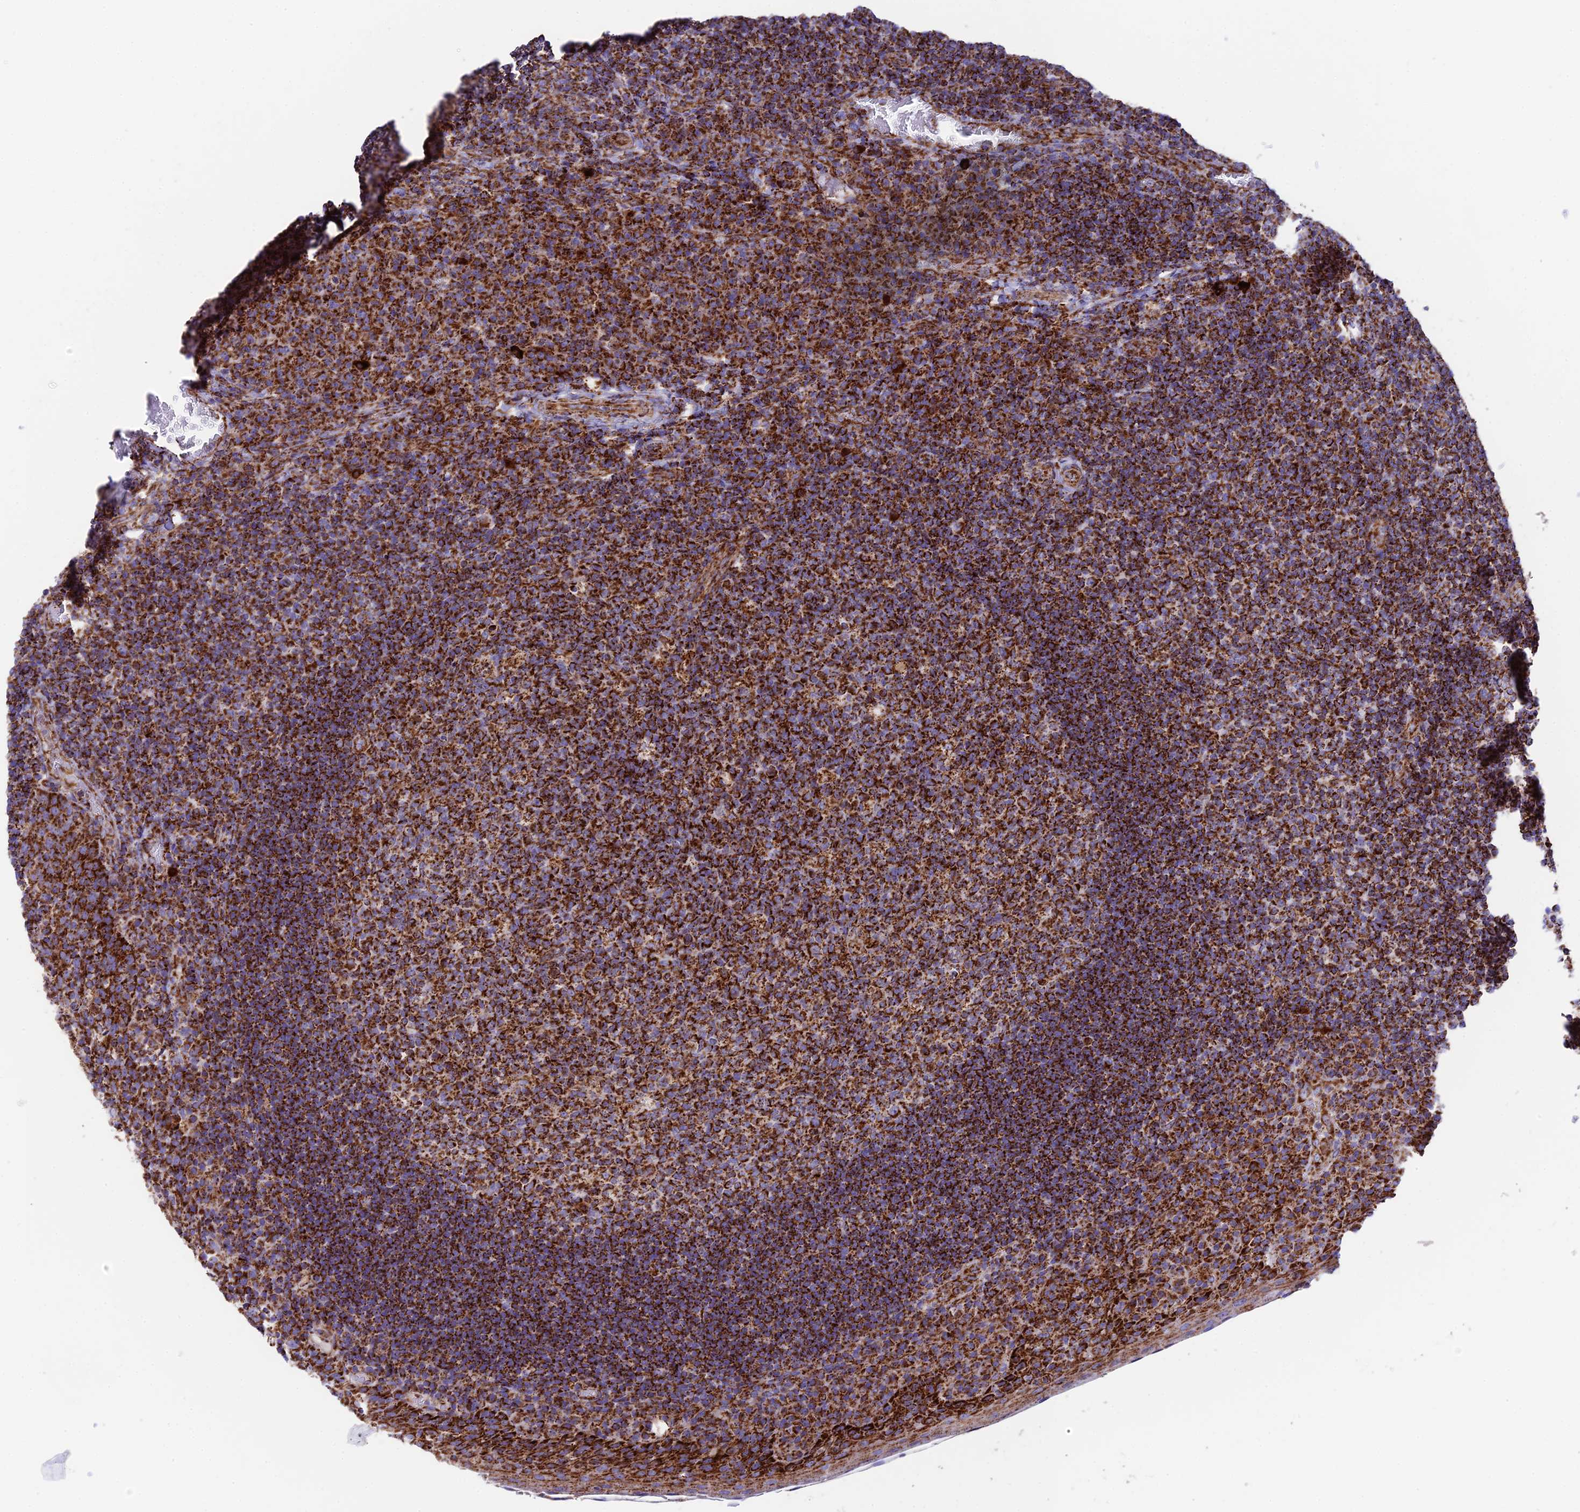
{"staining": {"intensity": "strong", "quantity": ">75%", "location": "cytoplasmic/membranous"}, "tissue": "tonsil", "cell_type": "Germinal center cells", "image_type": "normal", "snomed": [{"axis": "morphology", "description": "Normal tissue, NOS"}, {"axis": "topography", "description": "Tonsil"}], "caption": "This micrograph exhibits benign tonsil stained with IHC to label a protein in brown. The cytoplasmic/membranous of germinal center cells show strong positivity for the protein. Nuclei are counter-stained blue.", "gene": "CHCHD3", "patient": {"sex": "male", "age": 17}}